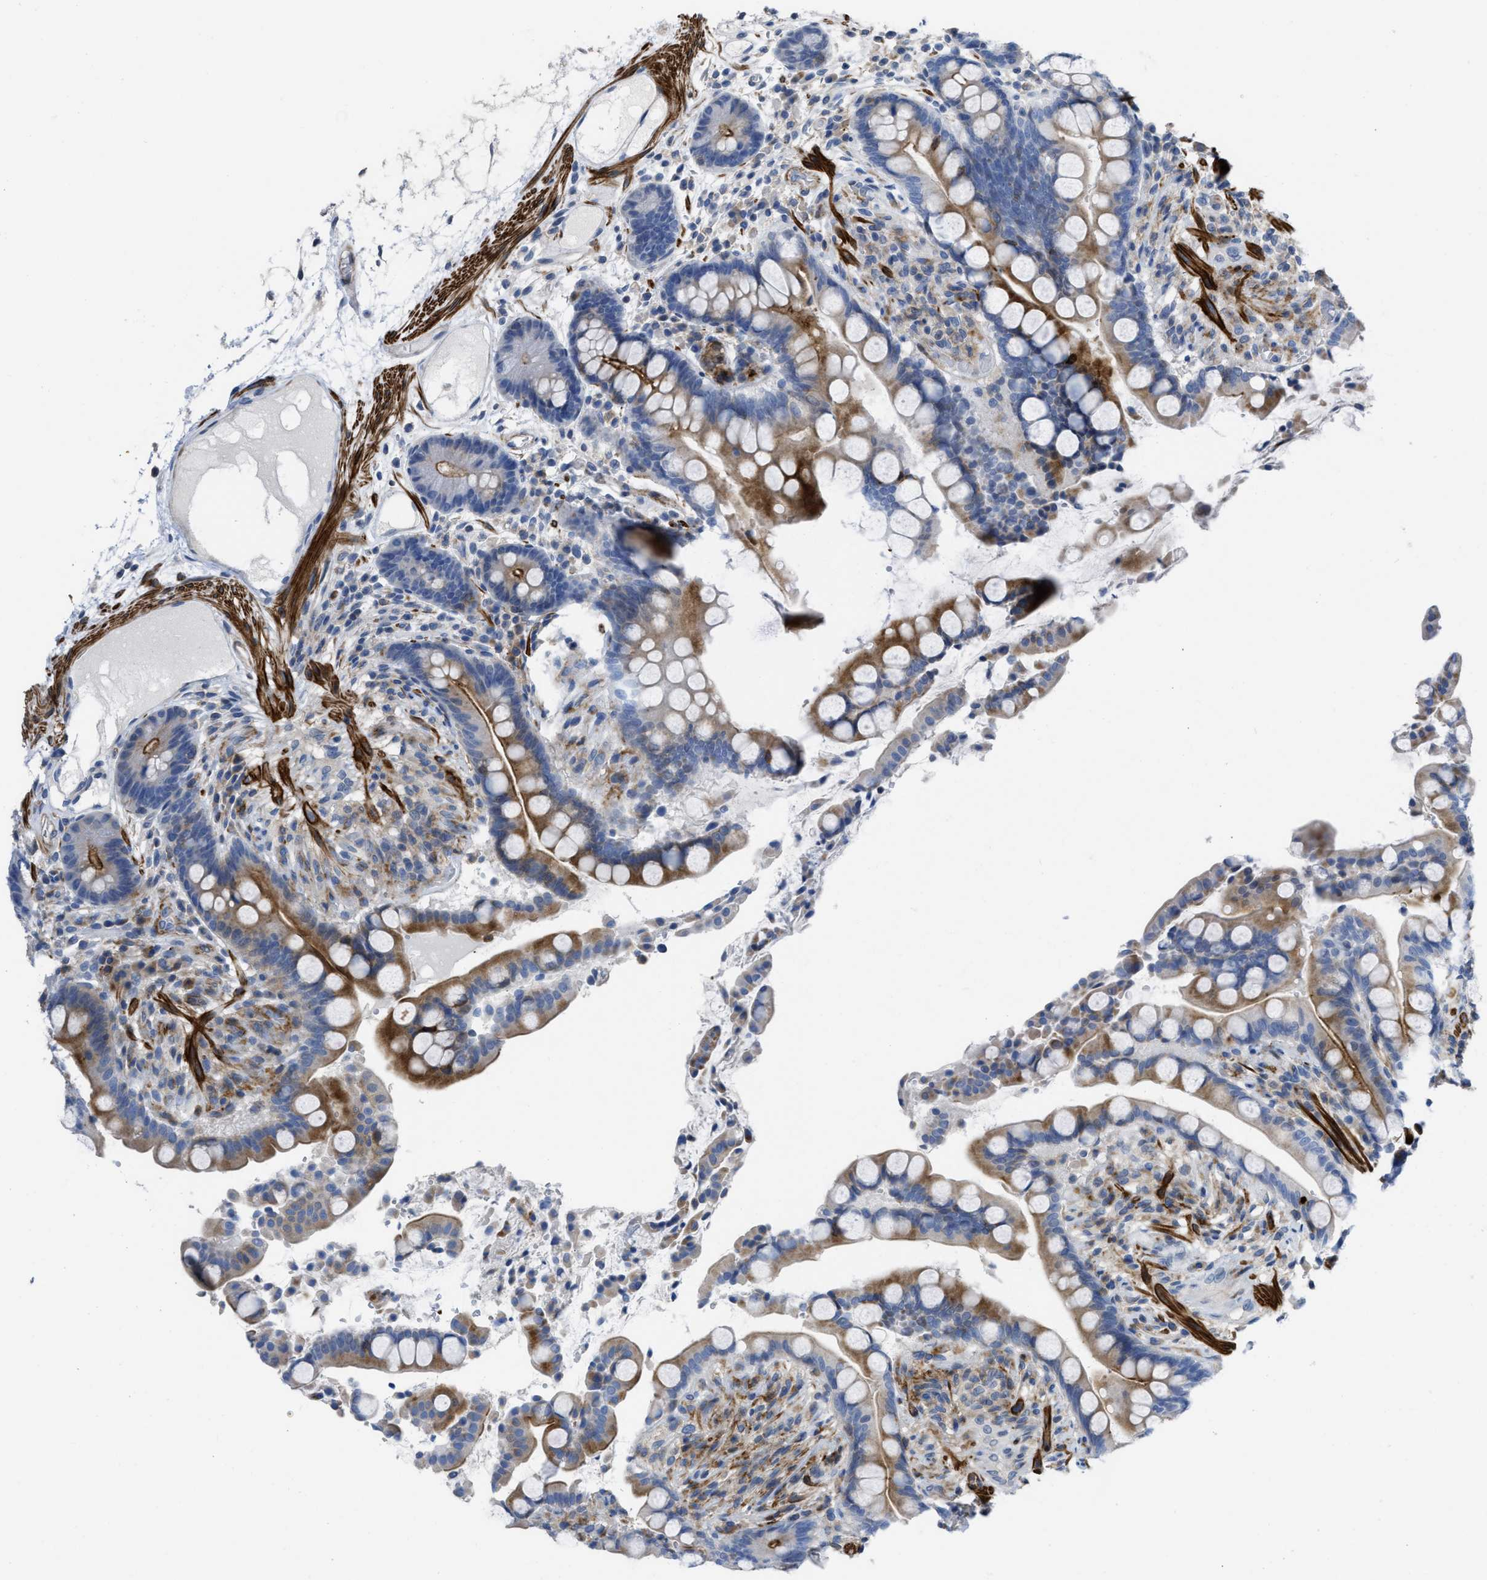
{"staining": {"intensity": "negative", "quantity": "none", "location": "none"}, "tissue": "colon", "cell_type": "Endothelial cells", "image_type": "normal", "snomed": [{"axis": "morphology", "description": "Normal tissue, NOS"}, {"axis": "topography", "description": "Colon"}], "caption": "Benign colon was stained to show a protein in brown. There is no significant expression in endothelial cells.", "gene": "PRMT2", "patient": {"sex": "male", "age": 73}}